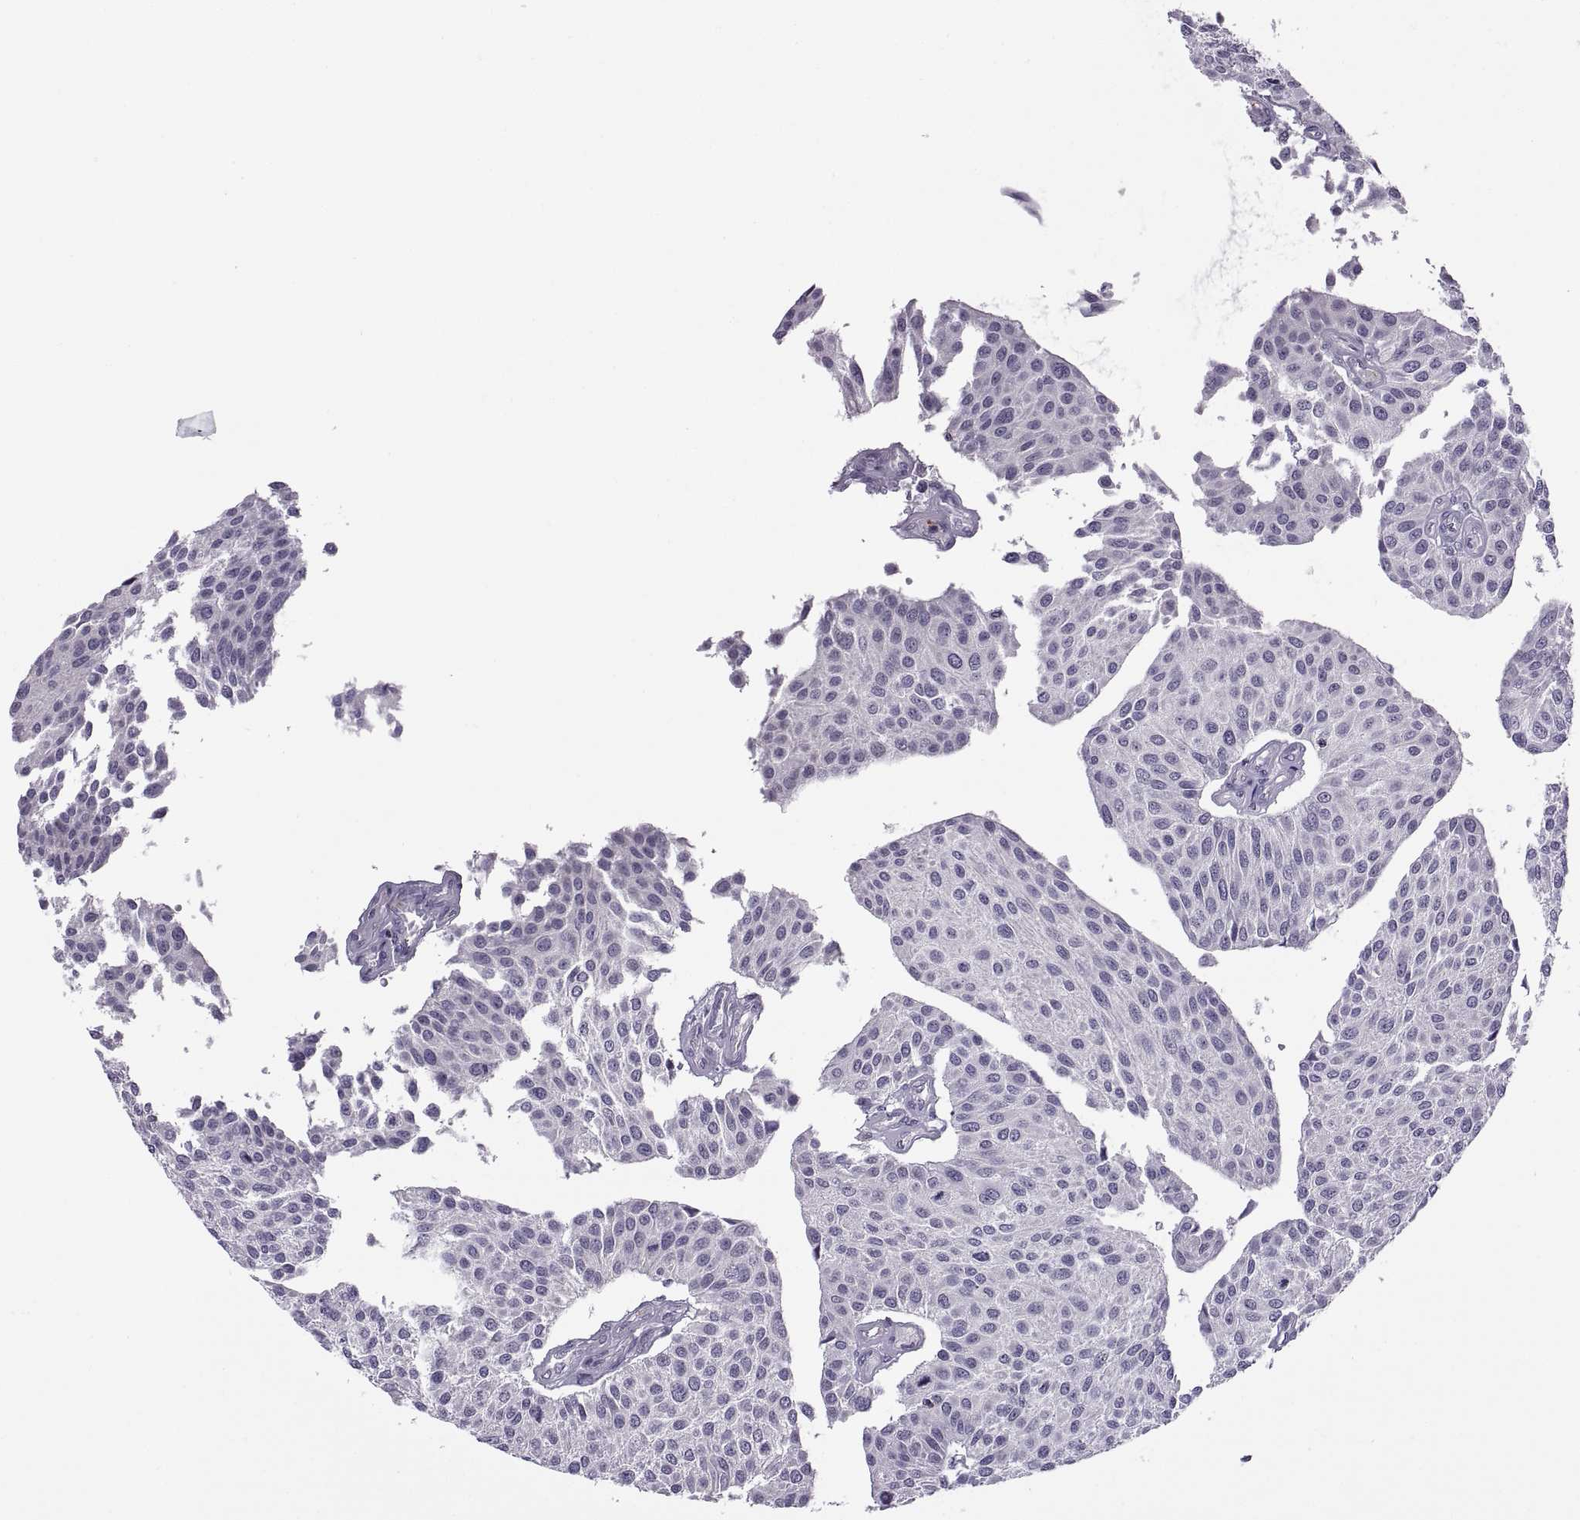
{"staining": {"intensity": "negative", "quantity": "none", "location": "none"}, "tissue": "urothelial cancer", "cell_type": "Tumor cells", "image_type": "cancer", "snomed": [{"axis": "morphology", "description": "Urothelial carcinoma, NOS"}, {"axis": "topography", "description": "Urinary bladder"}], "caption": "Transitional cell carcinoma stained for a protein using immunohistochemistry reveals no staining tumor cells.", "gene": "TTC21A", "patient": {"sex": "male", "age": 55}}